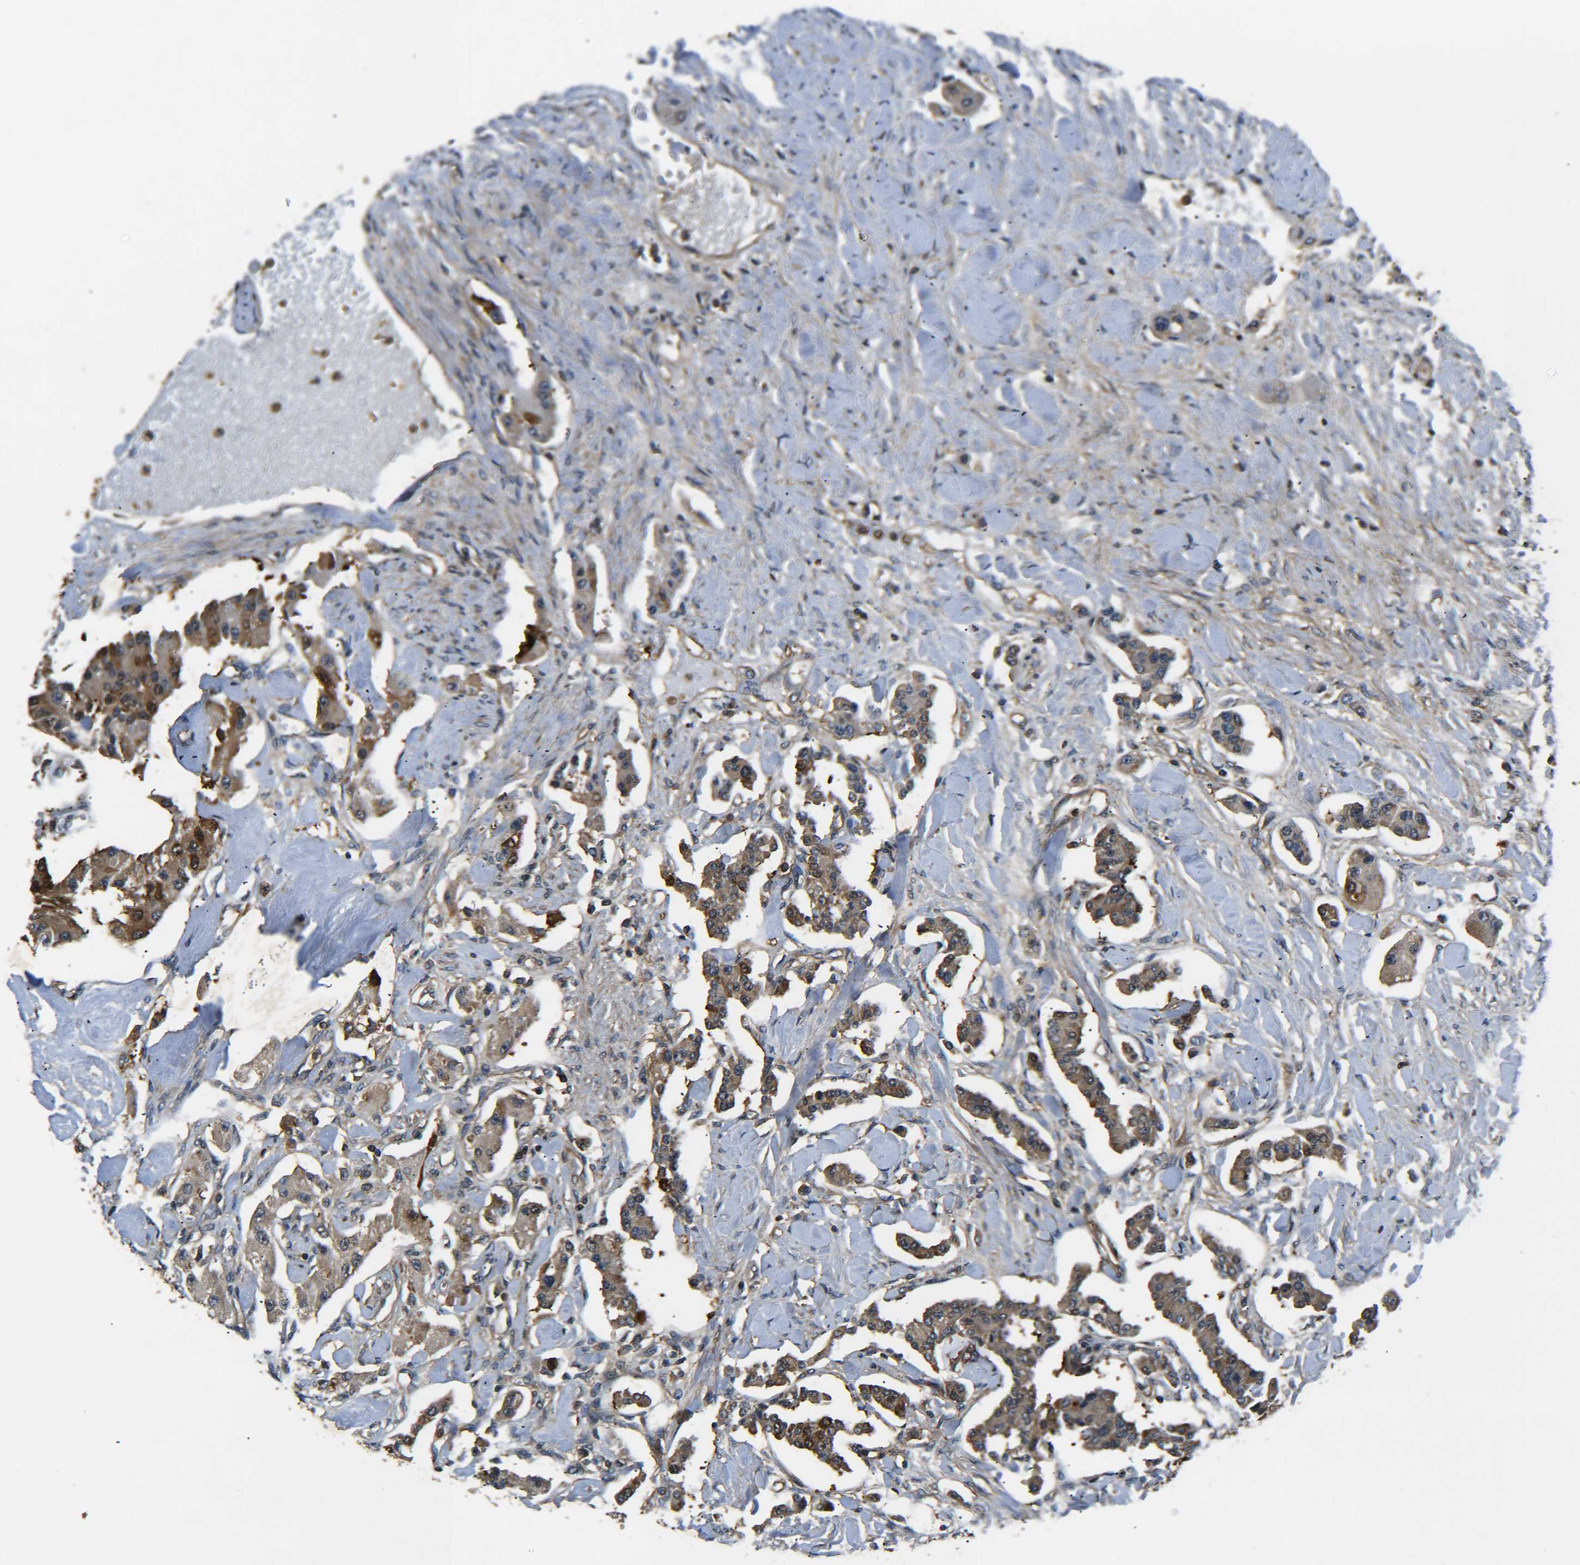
{"staining": {"intensity": "moderate", "quantity": "25%-75%", "location": "cytoplasmic/membranous"}, "tissue": "carcinoid", "cell_type": "Tumor cells", "image_type": "cancer", "snomed": [{"axis": "morphology", "description": "Carcinoid, malignant, NOS"}, {"axis": "topography", "description": "Pancreas"}], "caption": "Immunohistochemistry (IHC) (DAB (3,3'-diaminobenzidine)) staining of carcinoid (malignant) exhibits moderate cytoplasmic/membranous protein expression in about 25%-75% of tumor cells.", "gene": "PREB", "patient": {"sex": "male", "age": 41}}